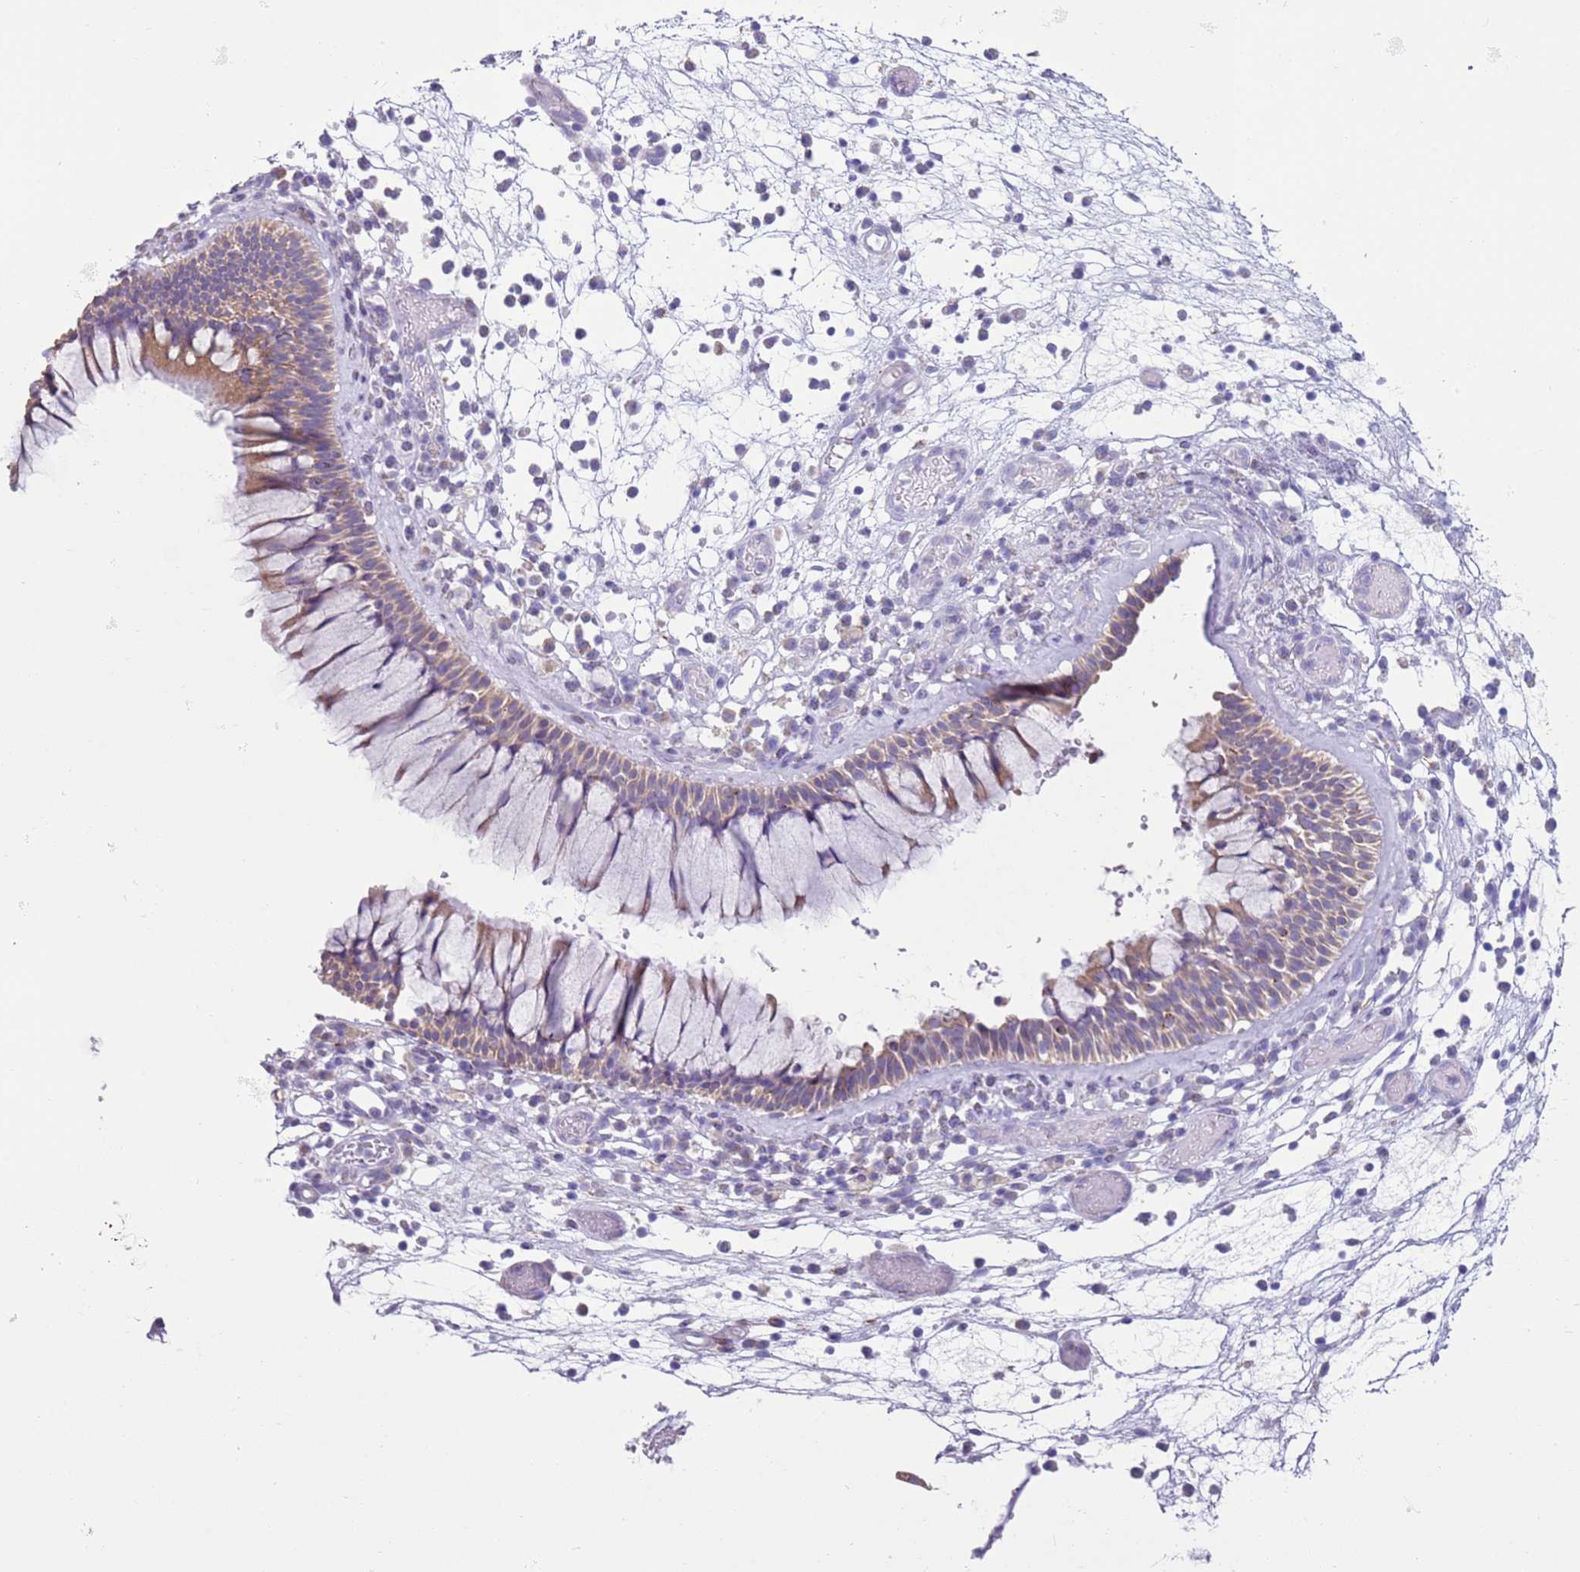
{"staining": {"intensity": "moderate", "quantity": ">75%", "location": "cytoplasmic/membranous"}, "tissue": "nasopharynx", "cell_type": "Respiratory epithelial cells", "image_type": "normal", "snomed": [{"axis": "morphology", "description": "Normal tissue, NOS"}, {"axis": "morphology", "description": "Inflammation, NOS"}, {"axis": "topography", "description": "Nasopharynx"}], "caption": "An immunohistochemistry (IHC) histopathology image of unremarkable tissue is shown. Protein staining in brown highlights moderate cytoplasmic/membranous positivity in nasopharynx within respiratory epithelial cells. The protein of interest is stained brown, and the nuclei are stained in blue (DAB IHC with brightfield microscopy, high magnification).", "gene": "OAF", "patient": {"sex": "male", "age": 70}}